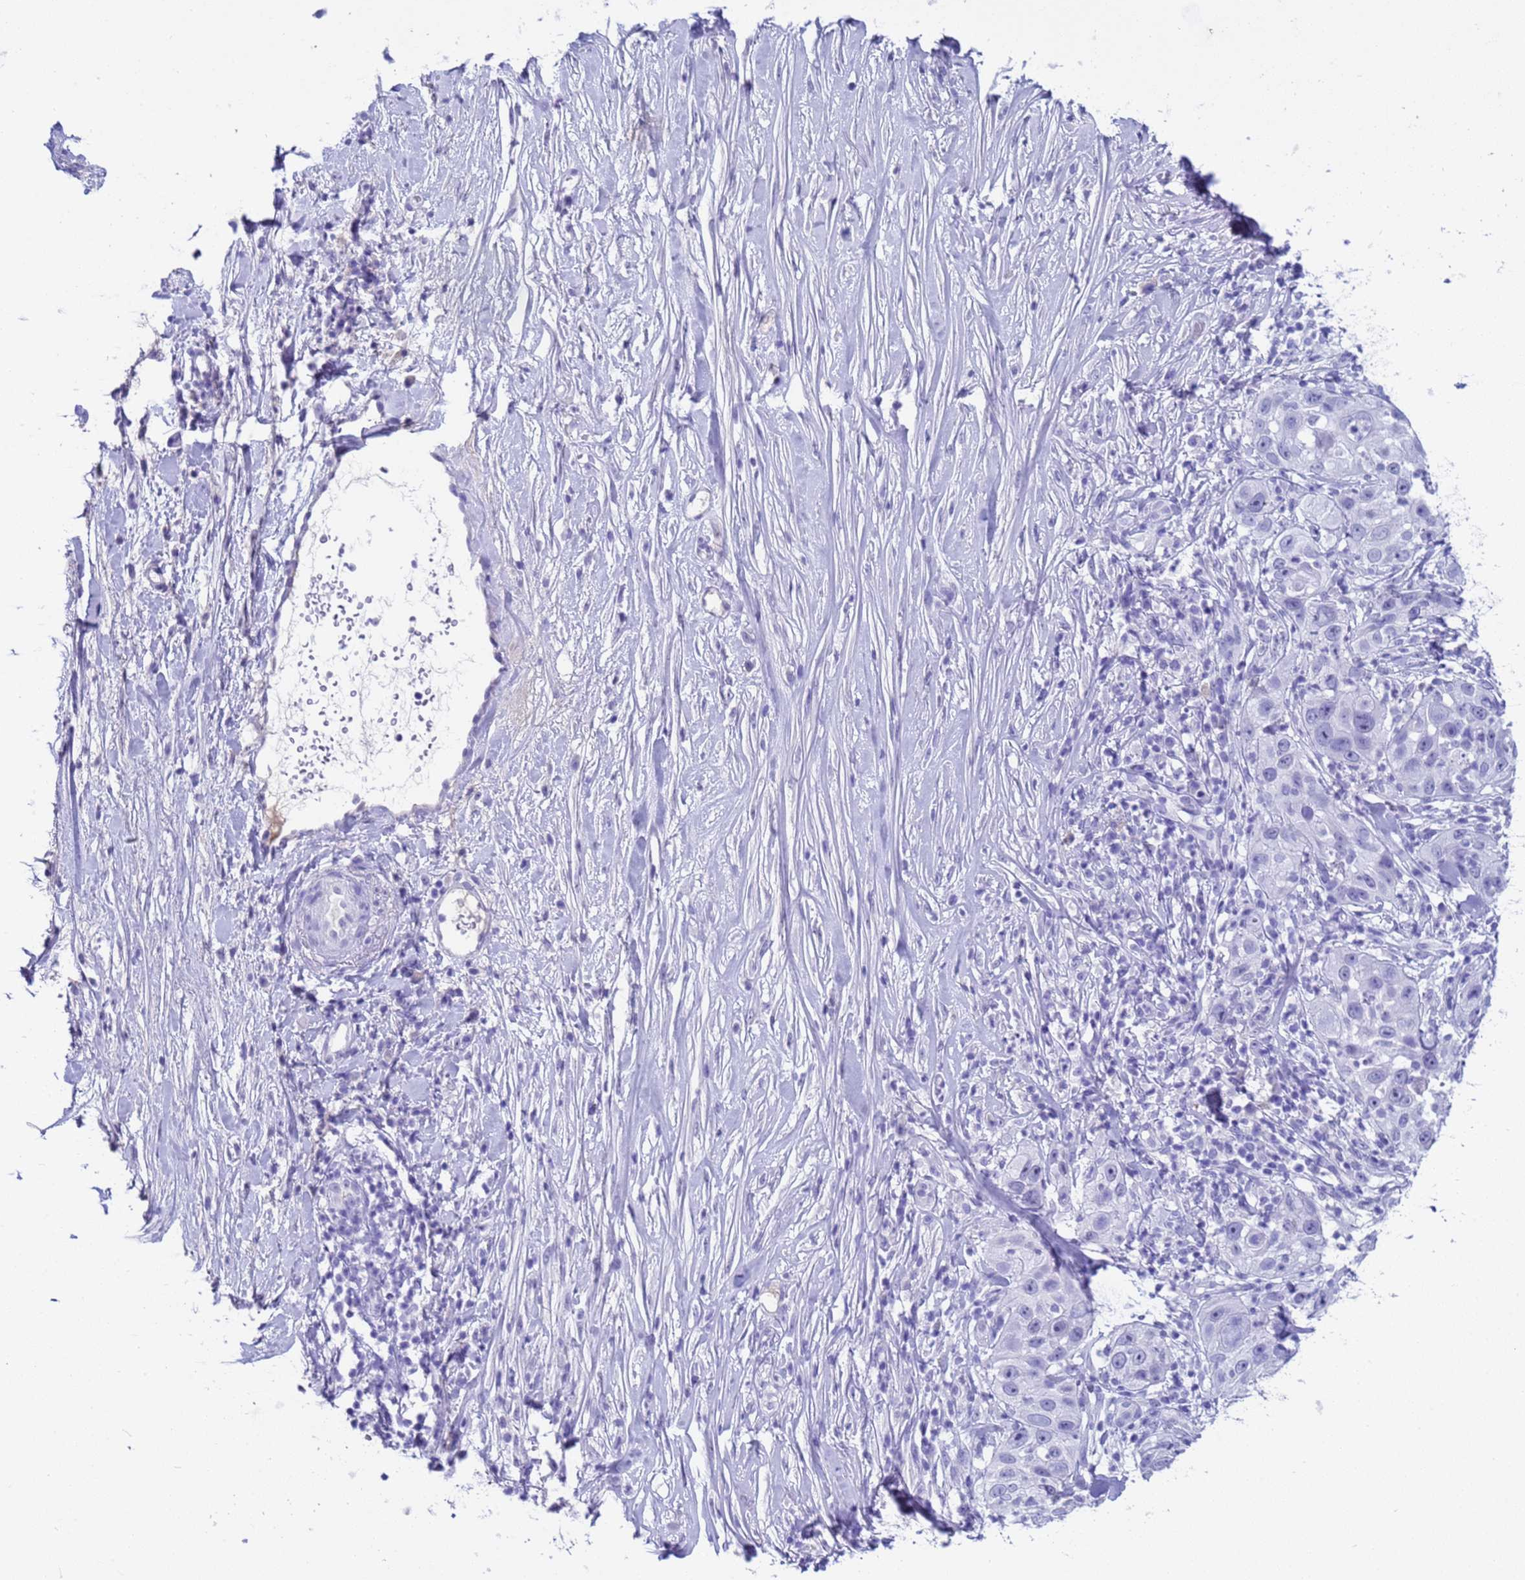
{"staining": {"intensity": "negative", "quantity": "none", "location": "none"}, "tissue": "skin cancer", "cell_type": "Tumor cells", "image_type": "cancer", "snomed": [{"axis": "morphology", "description": "Squamous cell carcinoma, NOS"}, {"axis": "topography", "description": "Skin"}], "caption": "Tumor cells are negative for protein expression in human skin cancer. The staining is performed using DAB (3,3'-diaminobenzidine) brown chromogen with nuclei counter-stained in using hematoxylin.", "gene": "CKM", "patient": {"sex": "female", "age": 44}}